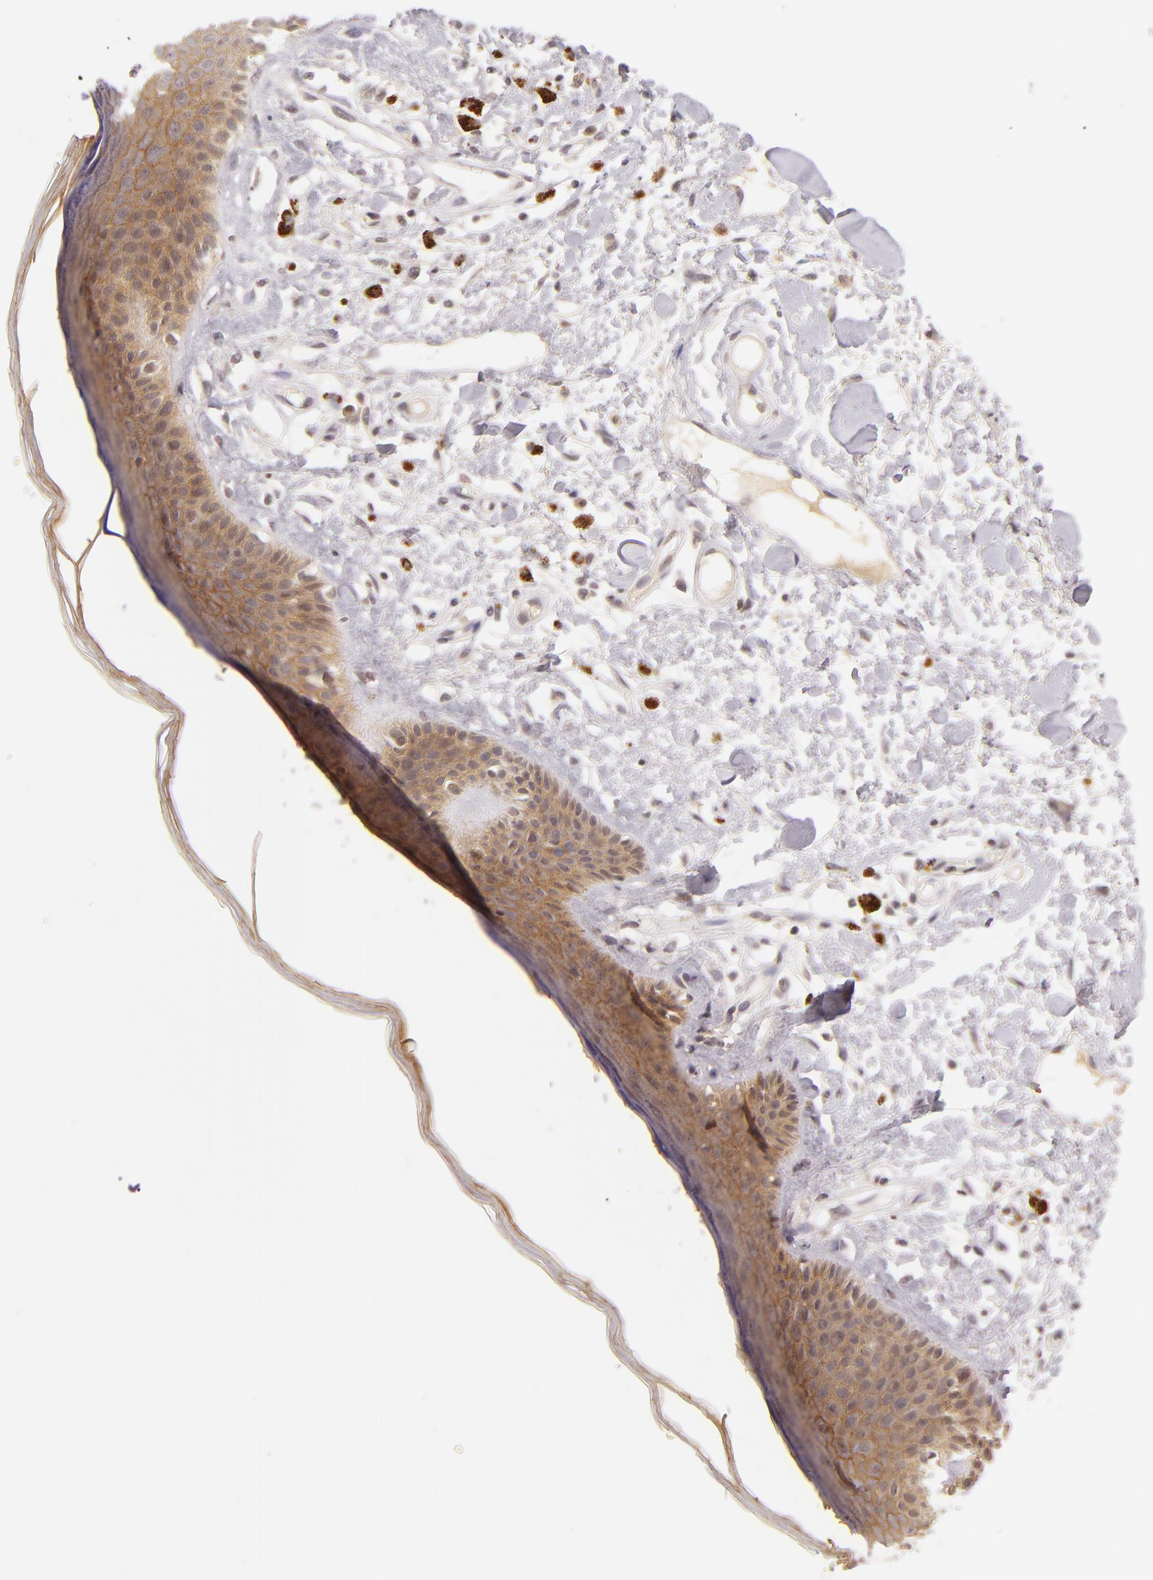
{"staining": {"intensity": "moderate", "quantity": "25%-75%", "location": "cytoplasmic/membranous"}, "tissue": "skin", "cell_type": "Epidermal cells", "image_type": "normal", "snomed": [{"axis": "morphology", "description": "Normal tissue, NOS"}, {"axis": "topography", "description": "Anal"}], "caption": "Moderate cytoplasmic/membranous staining is present in about 25%-75% of epidermal cells in unremarkable skin.", "gene": "CASP8", "patient": {"sex": "female", "age": 78}}